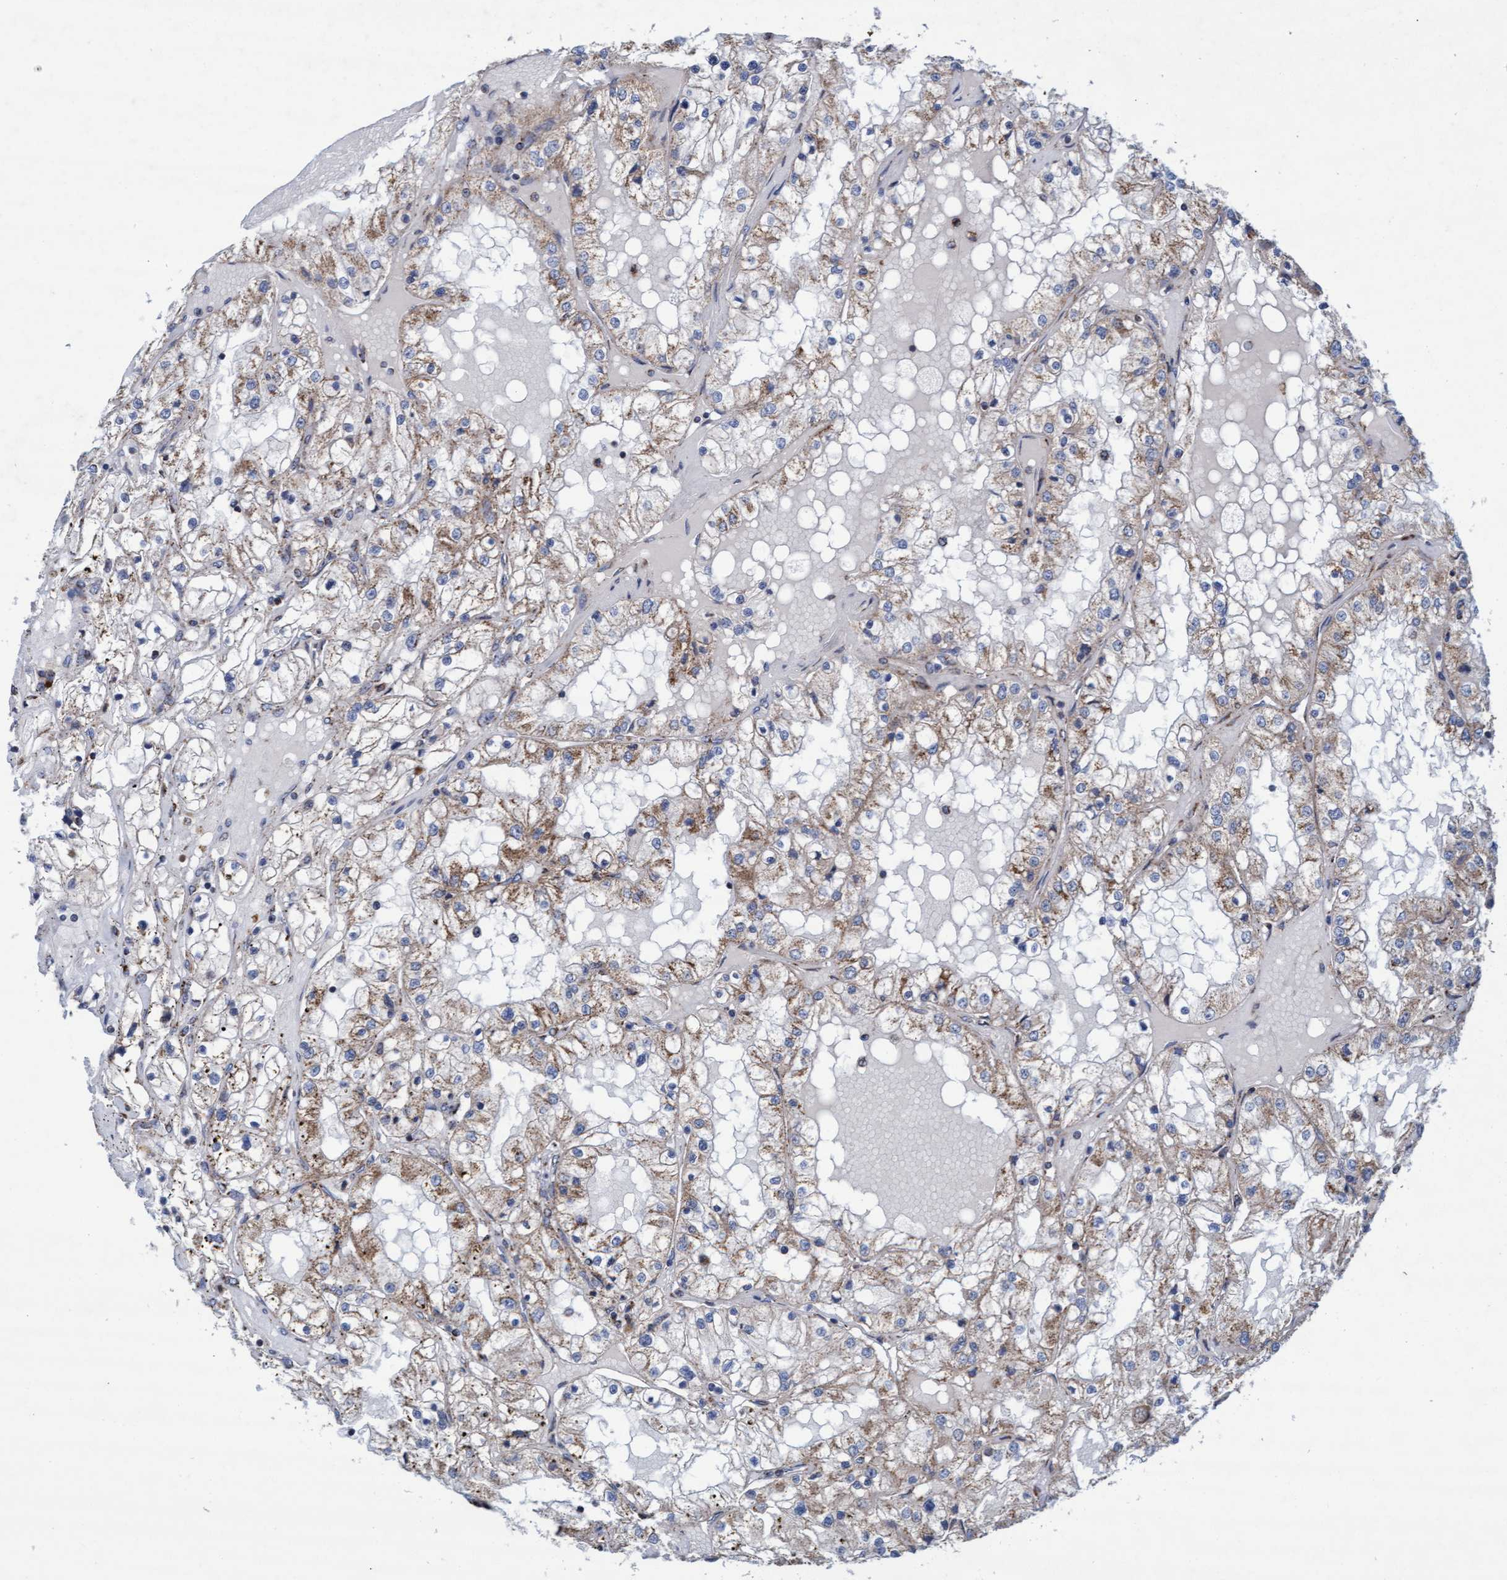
{"staining": {"intensity": "weak", "quantity": ">75%", "location": "cytoplasmic/membranous"}, "tissue": "renal cancer", "cell_type": "Tumor cells", "image_type": "cancer", "snomed": [{"axis": "morphology", "description": "Adenocarcinoma, NOS"}, {"axis": "topography", "description": "Kidney"}], "caption": "A brown stain labels weak cytoplasmic/membranous positivity of a protein in renal cancer tumor cells.", "gene": "MRPL38", "patient": {"sex": "male", "age": 68}}